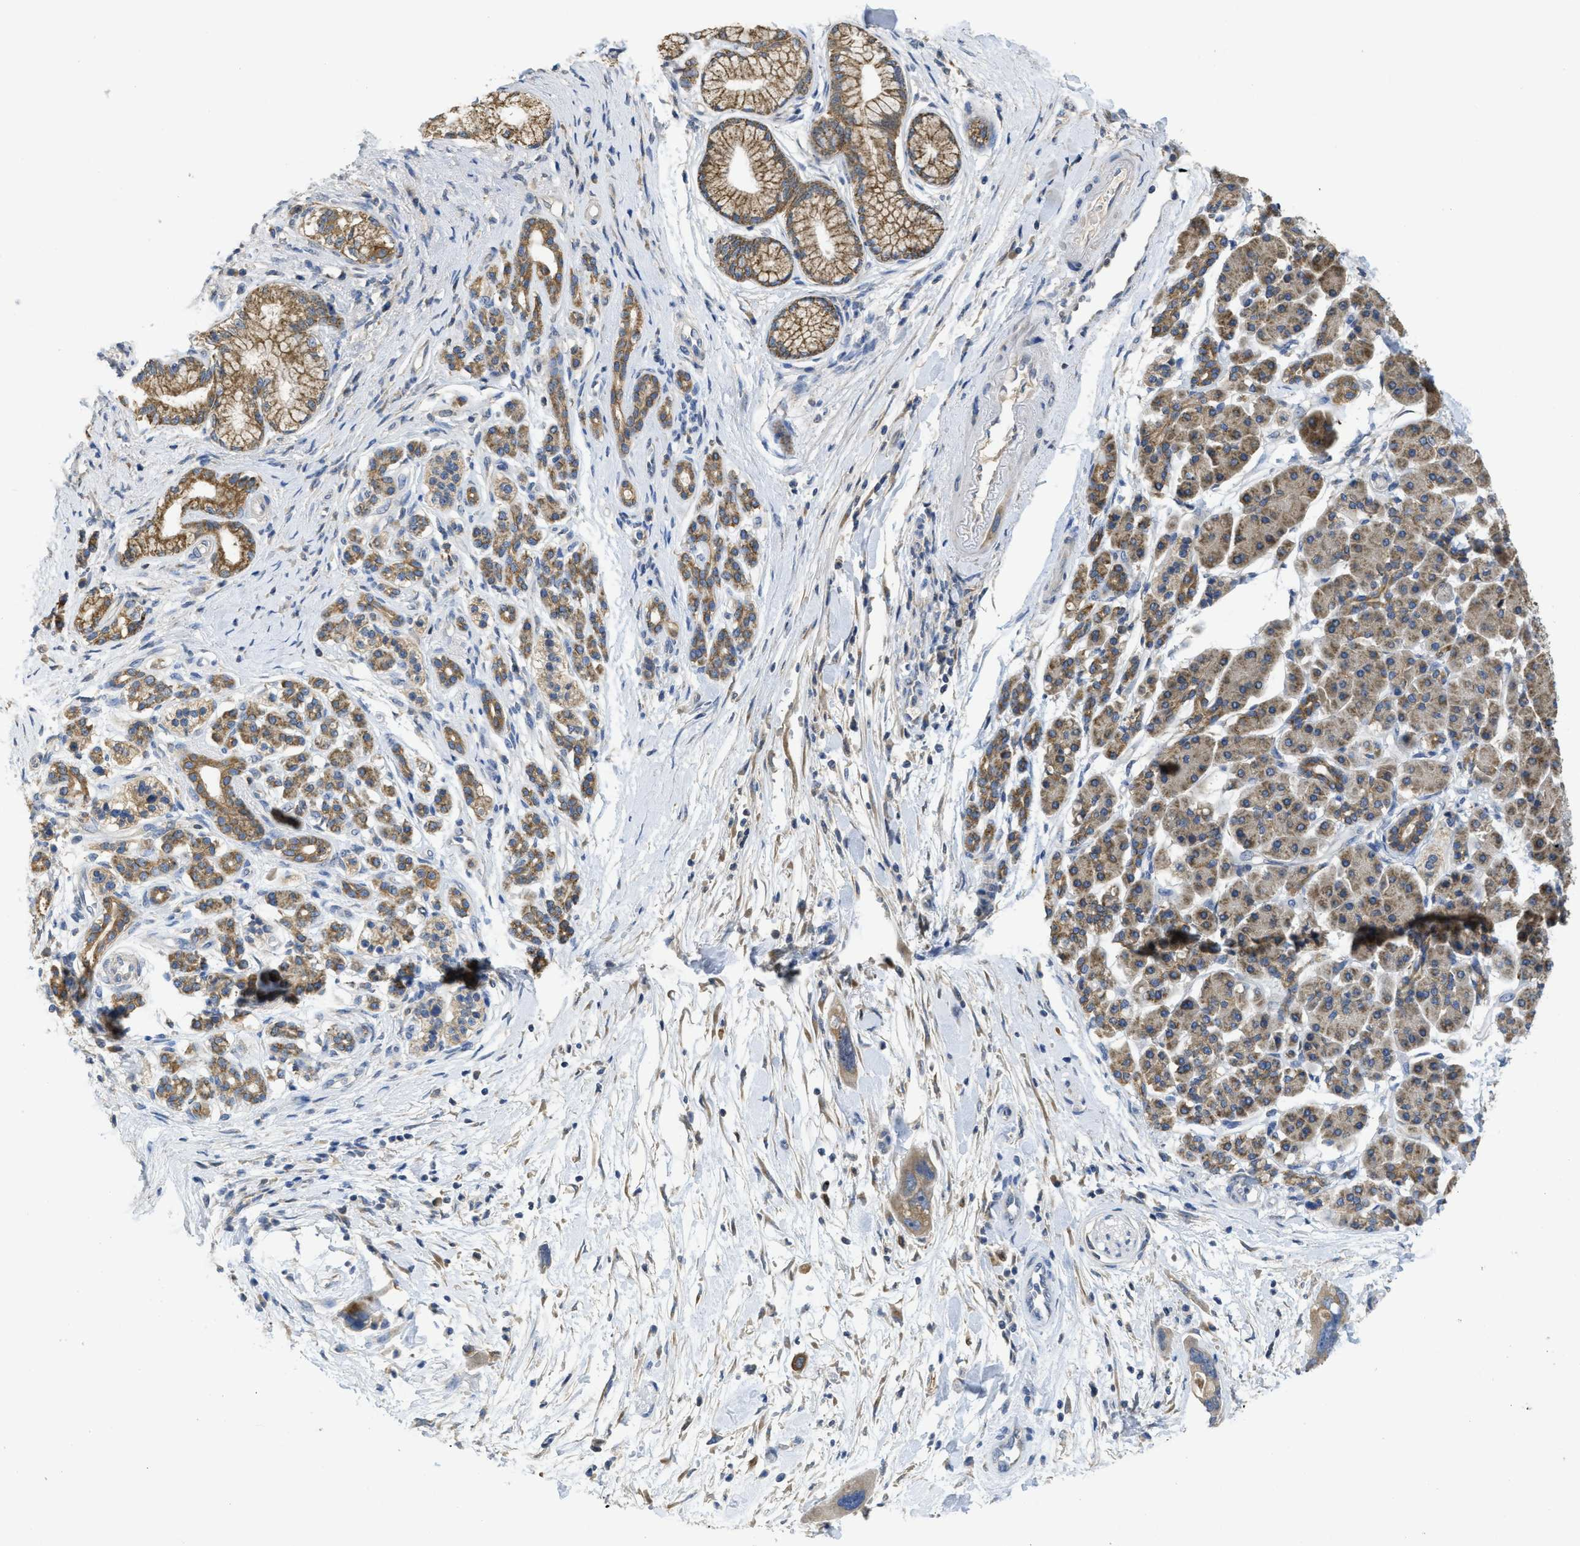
{"staining": {"intensity": "moderate", "quantity": ">75%", "location": "cytoplasmic/membranous"}, "tissue": "pancreatic cancer", "cell_type": "Tumor cells", "image_type": "cancer", "snomed": [{"axis": "morphology", "description": "Normal tissue, NOS"}, {"axis": "morphology", "description": "Adenocarcinoma, NOS"}, {"axis": "topography", "description": "Pancreas"}], "caption": "A high-resolution histopathology image shows immunohistochemistry staining of pancreatic cancer (adenocarcinoma), which reveals moderate cytoplasmic/membranous positivity in approximately >75% of tumor cells.", "gene": "SFXN2", "patient": {"sex": "female", "age": 71}}